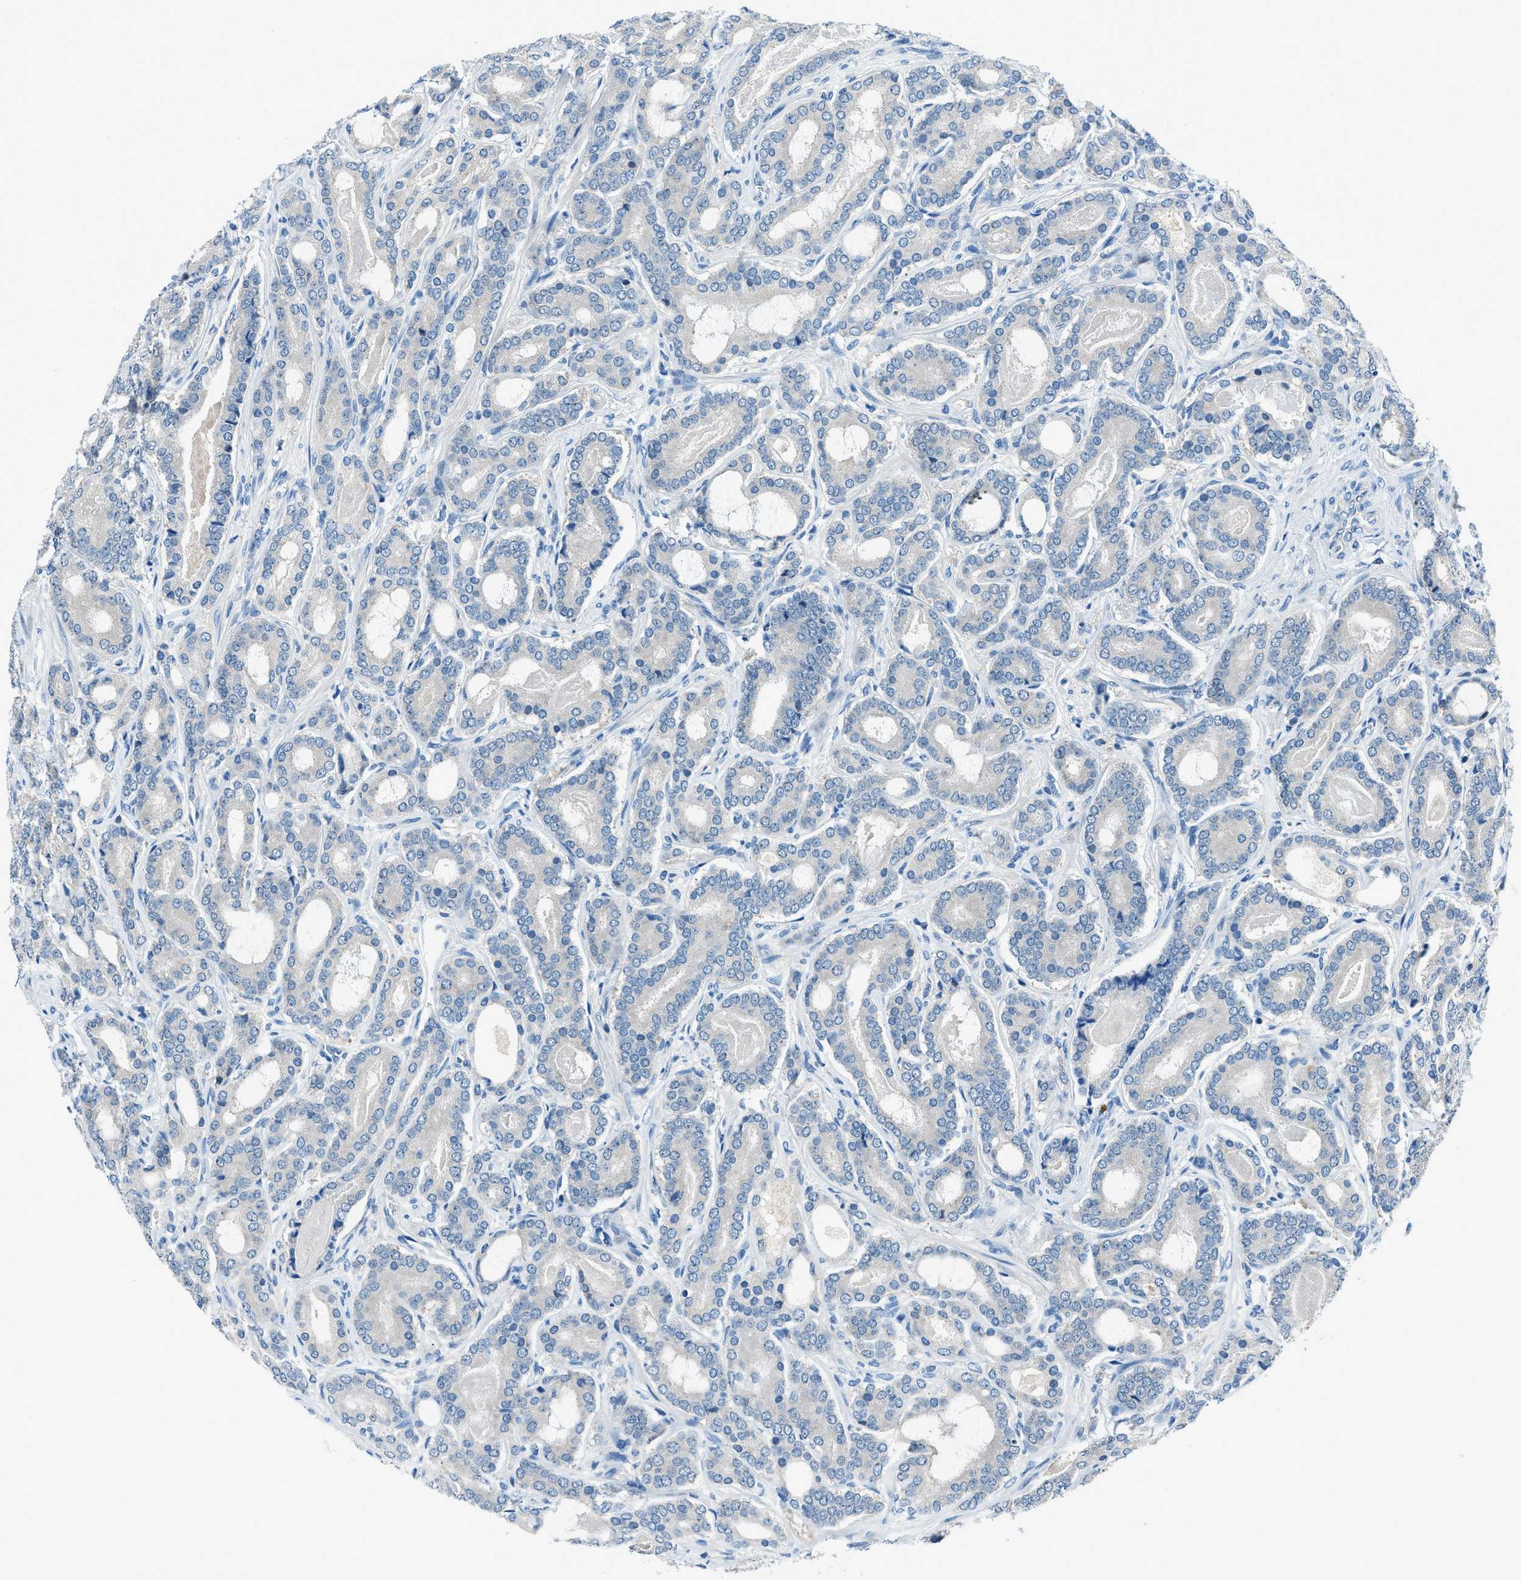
{"staining": {"intensity": "negative", "quantity": "none", "location": "none"}, "tissue": "prostate cancer", "cell_type": "Tumor cells", "image_type": "cancer", "snomed": [{"axis": "morphology", "description": "Adenocarcinoma, High grade"}, {"axis": "topography", "description": "Prostate"}], "caption": "Human prostate cancer stained for a protein using IHC shows no staining in tumor cells.", "gene": "ACP1", "patient": {"sex": "male", "age": 60}}